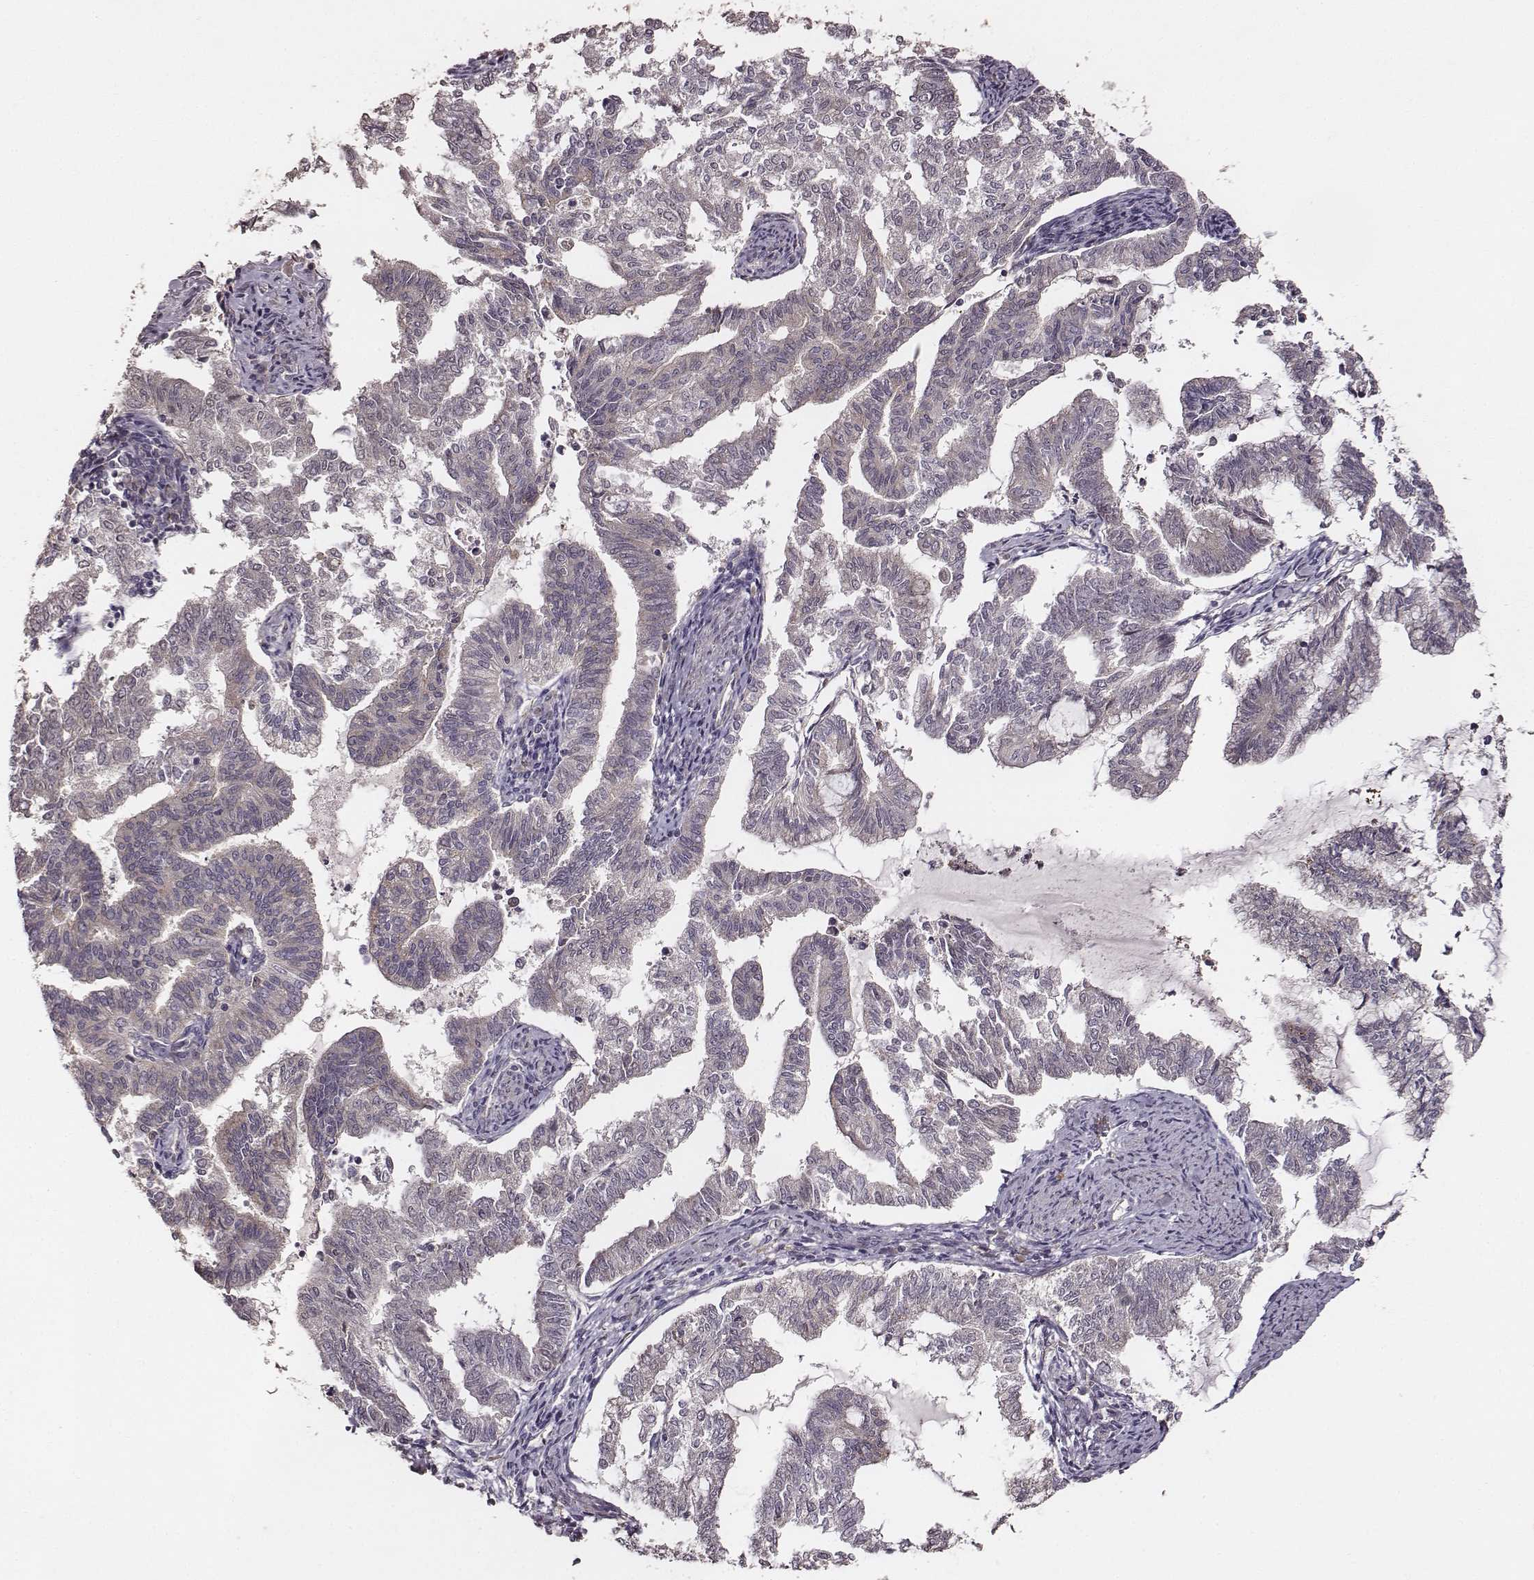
{"staining": {"intensity": "negative", "quantity": "none", "location": "none"}, "tissue": "endometrial cancer", "cell_type": "Tumor cells", "image_type": "cancer", "snomed": [{"axis": "morphology", "description": "Adenocarcinoma, NOS"}, {"axis": "topography", "description": "Endometrium"}], "caption": "Image shows no protein expression in tumor cells of endometrial cancer tissue.", "gene": "VPS26A", "patient": {"sex": "female", "age": 79}}